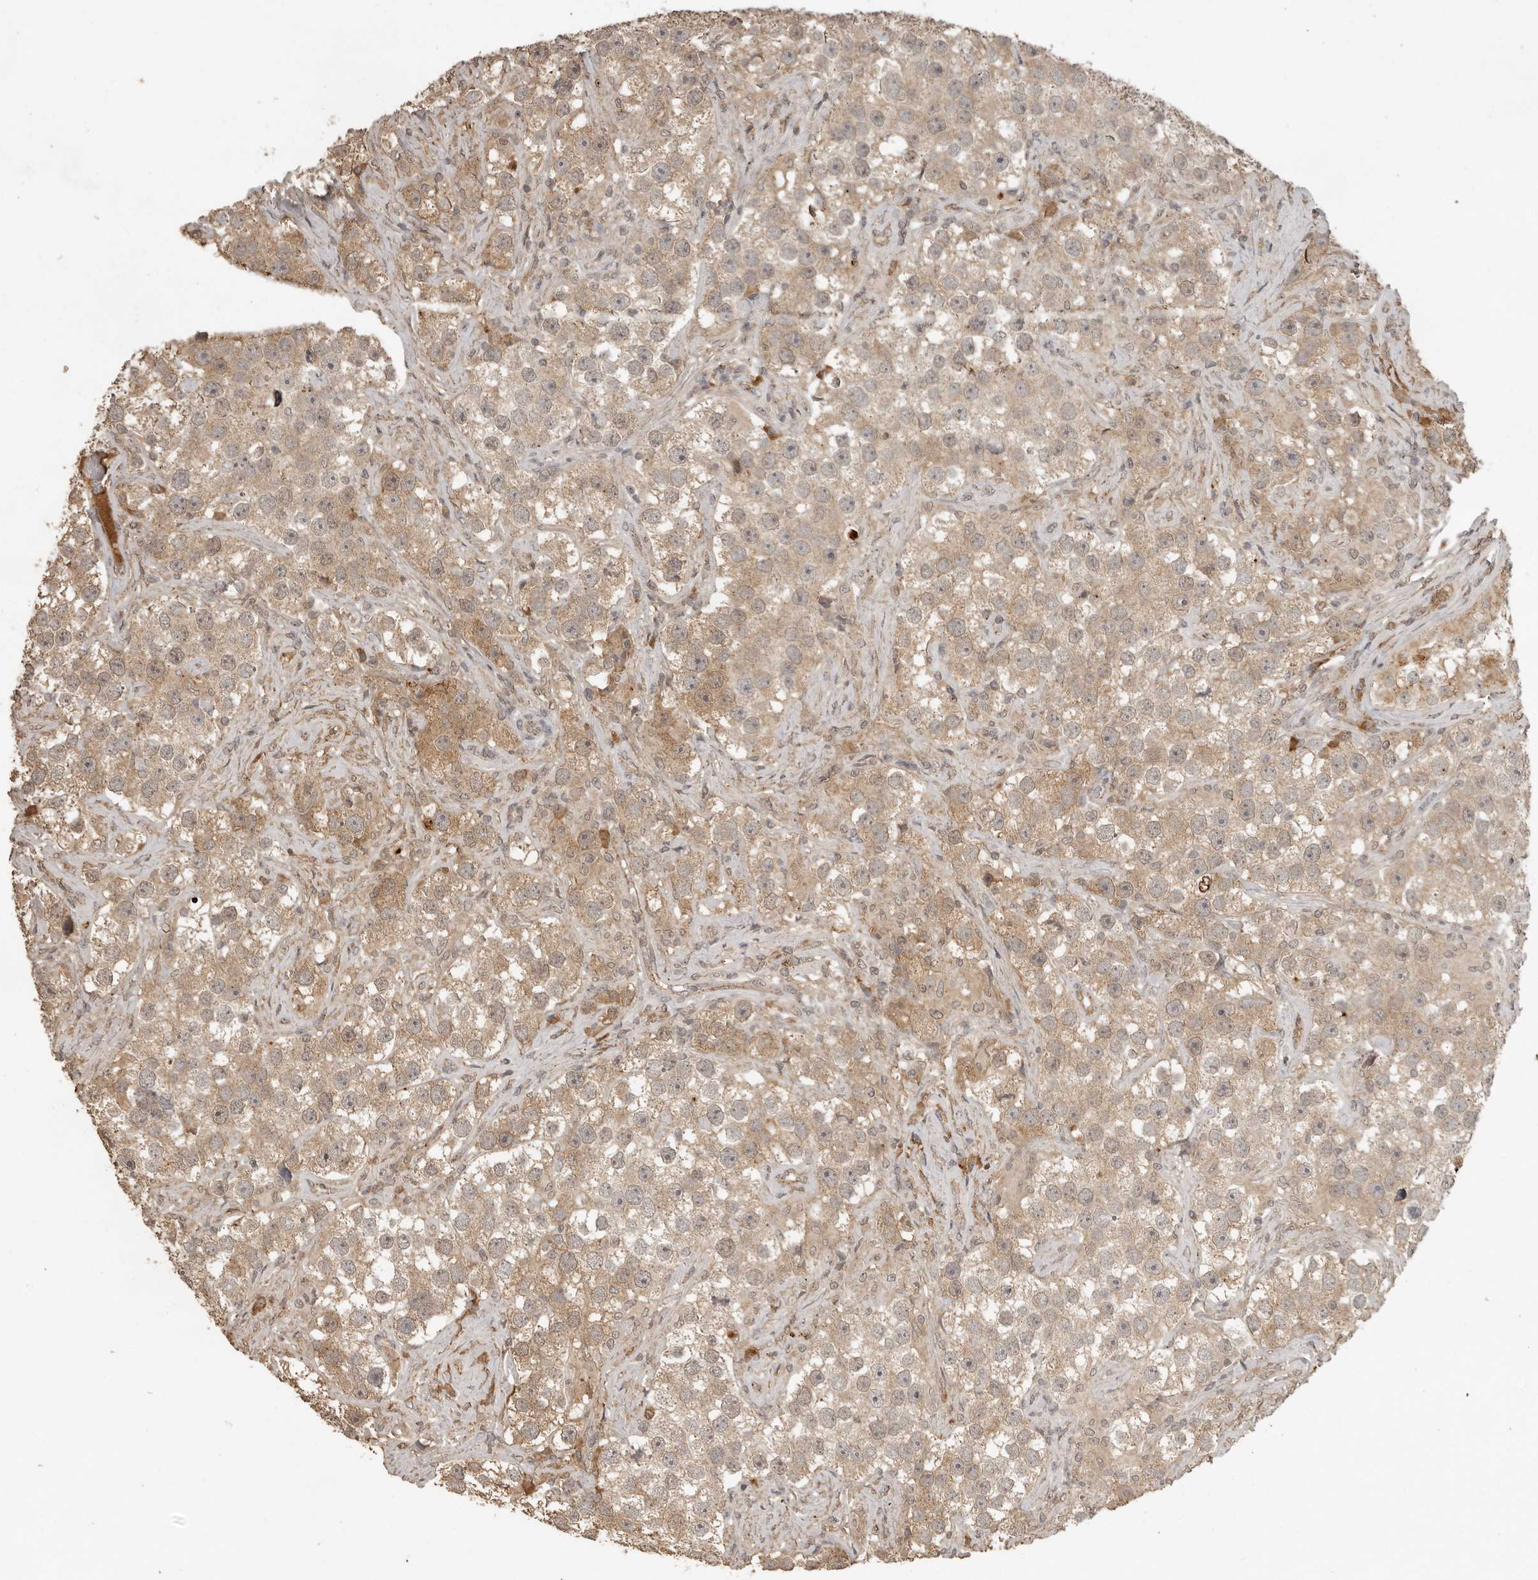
{"staining": {"intensity": "weak", "quantity": ">75%", "location": "cytoplasmic/membranous"}, "tissue": "testis cancer", "cell_type": "Tumor cells", "image_type": "cancer", "snomed": [{"axis": "morphology", "description": "Seminoma, NOS"}, {"axis": "topography", "description": "Testis"}], "caption": "Immunohistochemical staining of human testis cancer shows weak cytoplasmic/membranous protein positivity in approximately >75% of tumor cells.", "gene": "CTF1", "patient": {"sex": "male", "age": 49}}